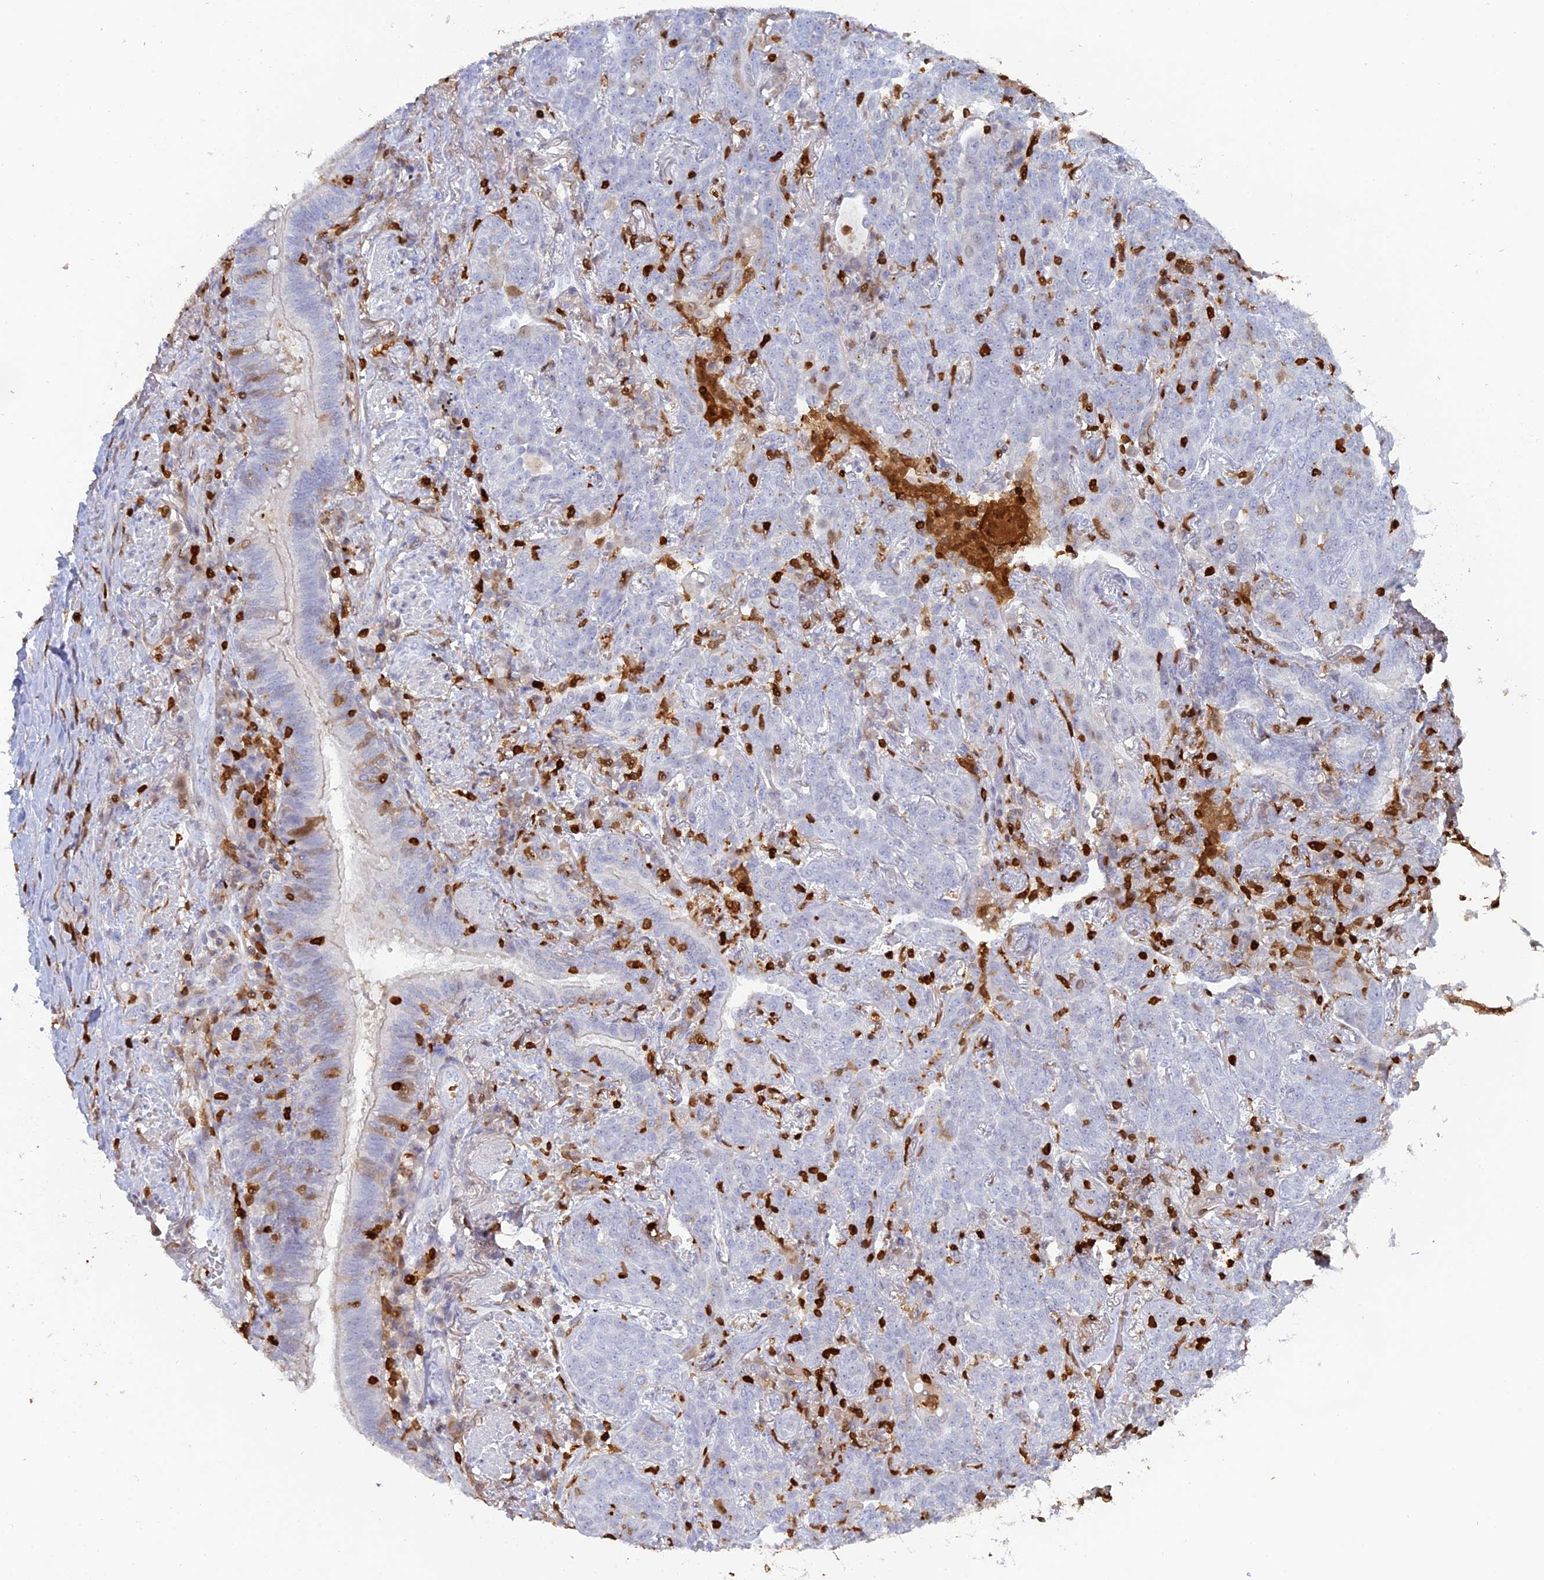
{"staining": {"intensity": "negative", "quantity": "none", "location": "none"}, "tissue": "lung cancer", "cell_type": "Tumor cells", "image_type": "cancer", "snomed": [{"axis": "morphology", "description": "Squamous cell carcinoma, NOS"}, {"axis": "topography", "description": "Lung"}], "caption": "High power microscopy image of an IHC image of lung cancer (squamous cell carcinoma), revealing no significant expression in tumor cells.", "gene": "PGBD4", "patient": {"sex": "female", "age": 70}}